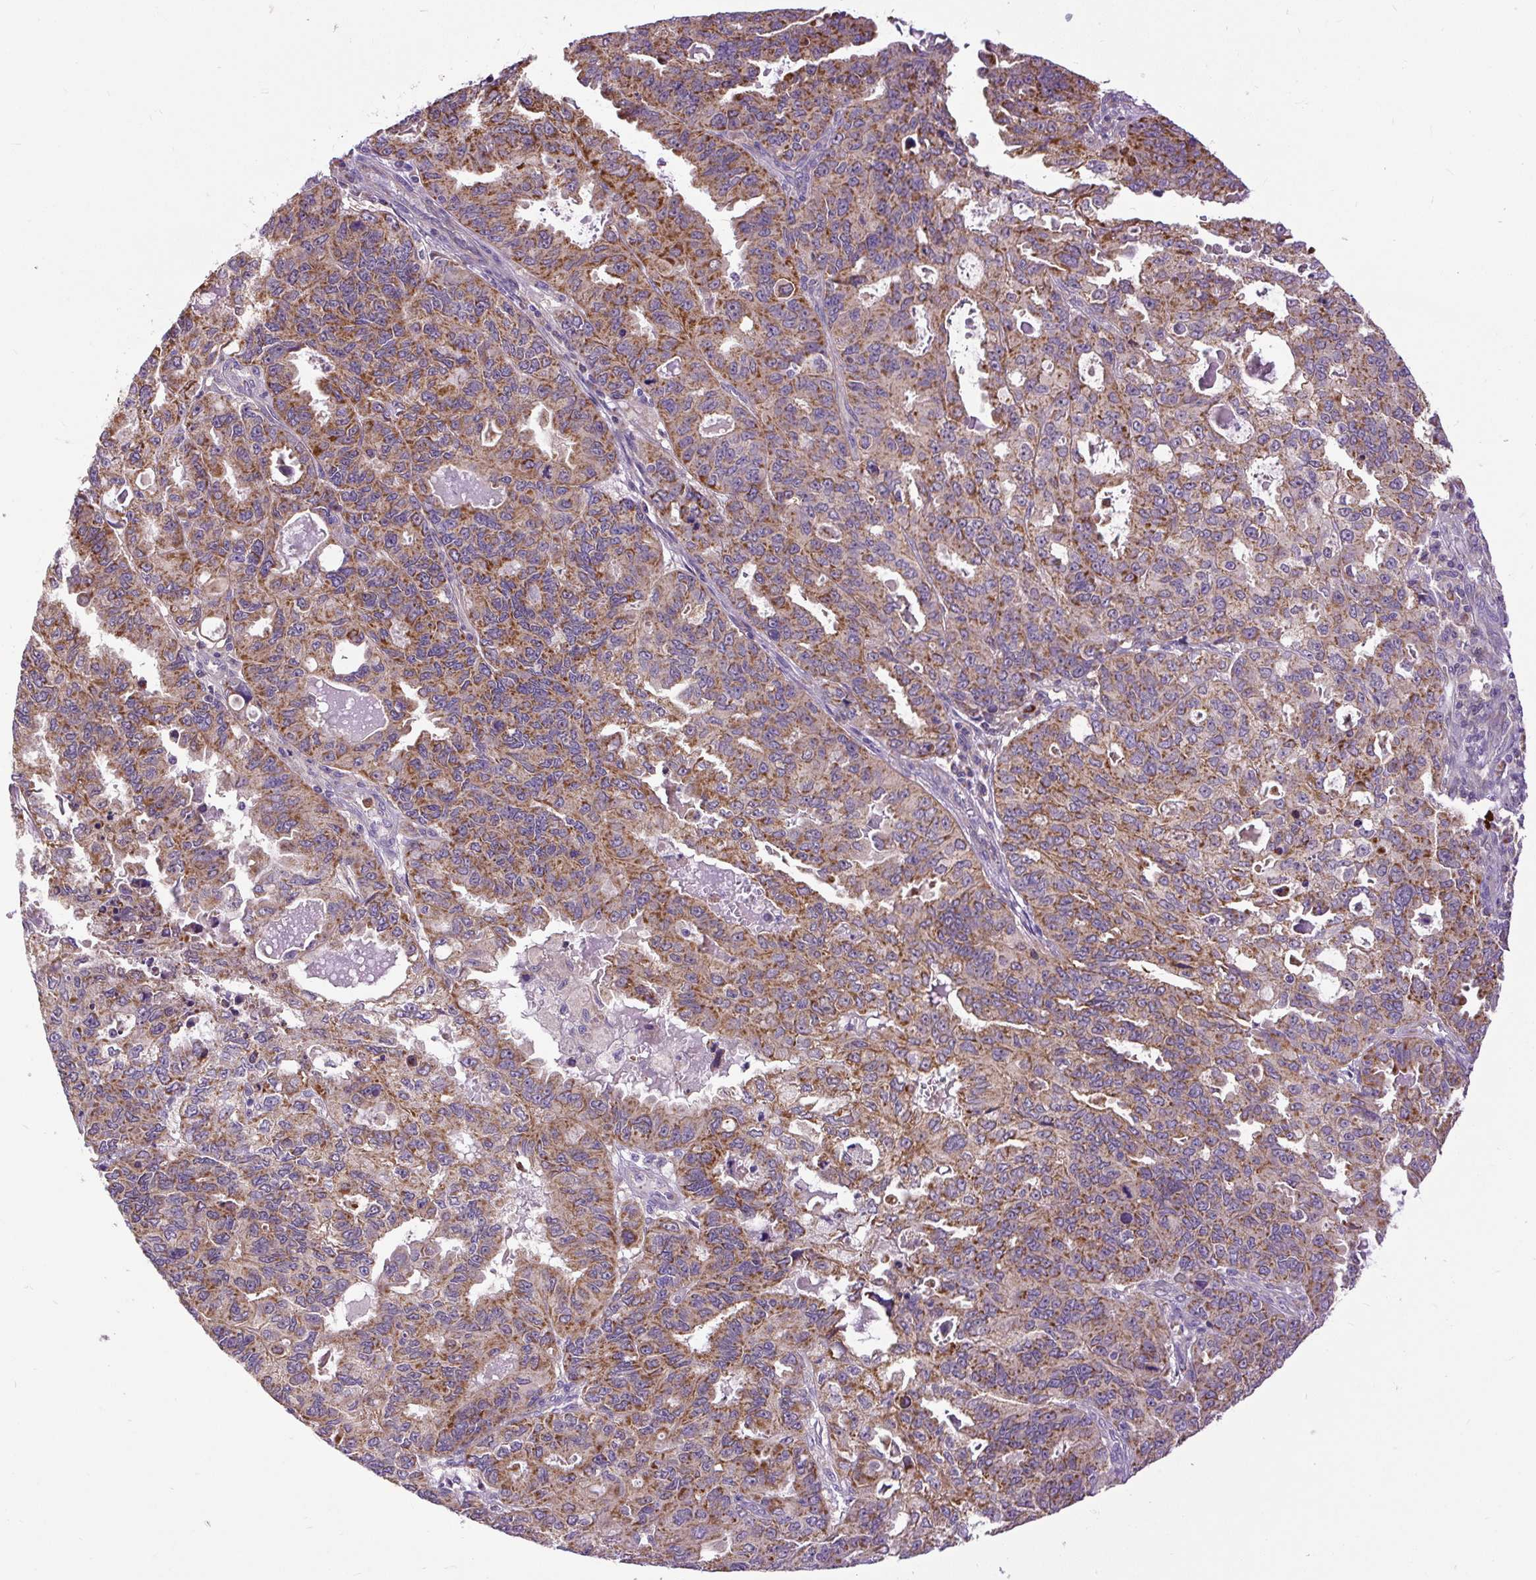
{"staining": {"intensity": "moderate", "quantity": ">75%", "location": "cytoplasmic/membranous"}, "tissue": "endometrial cancer", "cell_type": "Tumor cells", "image_type": "cancer", "snomed": [{"axis": "morphology", "description": "Adenocarcinoma, NOS"}, {"axis": "topography", "description": "Uterus"}], "caption": "Human endometrial cancer stained for a protein (brown) reveals moderate cytoplasmic/membranous positive positivity in approximately >75% of tumor cells.", "gene": "TM2D3", "patient": {"sex": "female", "age": 79}}